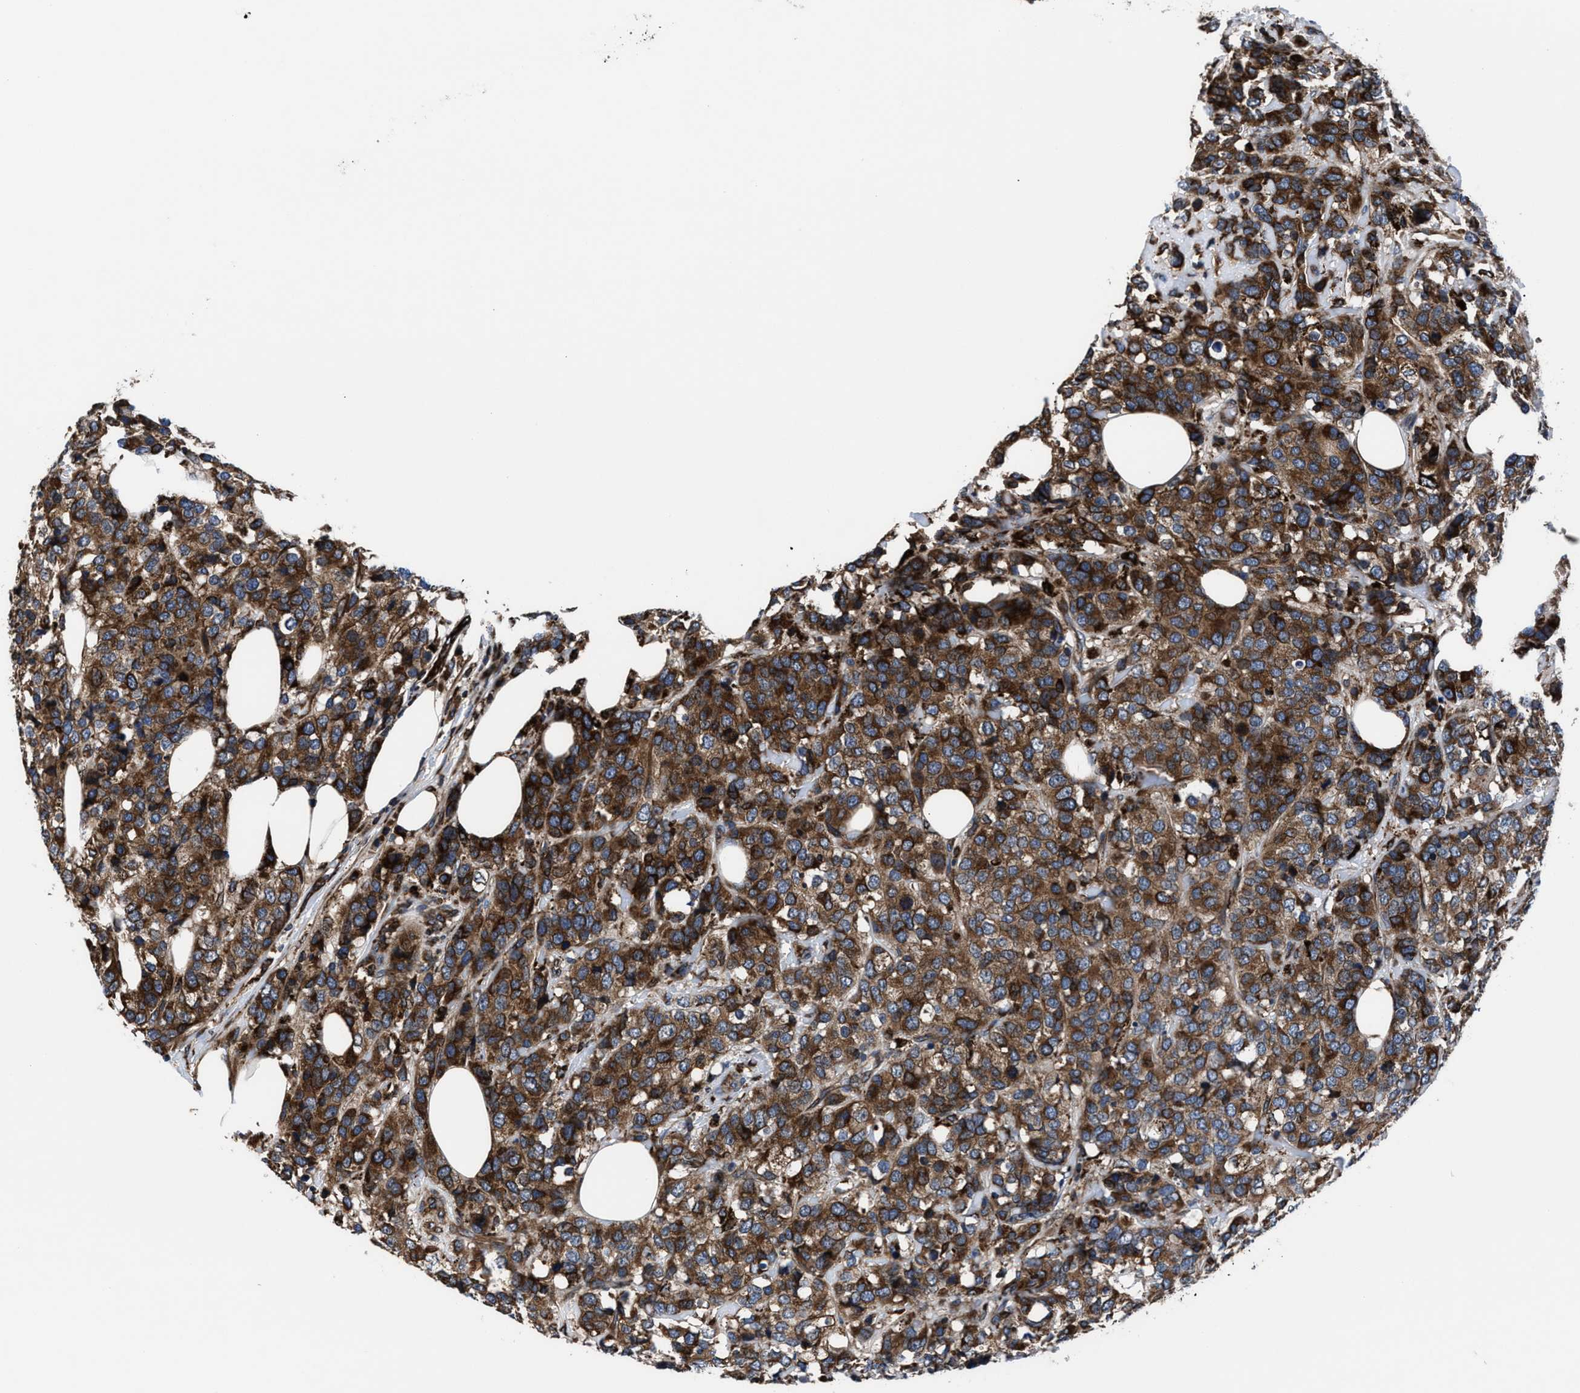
{"staining": {"intensity": "strong", "quantity": ">75%", "location": "cytoplasmic/membranous"}, "tissue": "breast cancer", "cell_type": "Tumor cells", "image_type": "cancer", "snomed": [{"axis": "morphology", "description": "Lobular carcinoma"}, {"axis": "topography", "description": "Breast"}], "caption": "IHC histopathology image of neoplastic tissue: lobular carcinoma (breast) stained using immunohistochemistry demonstrates high levels of strong protein expression localized specifically in the cytoplasmic/membranous of tumor cells, appearing as a cytoplasmic/membranous brown color.", "gene": "PRR15L", "patient": {"sex": "female", "age": 59}}